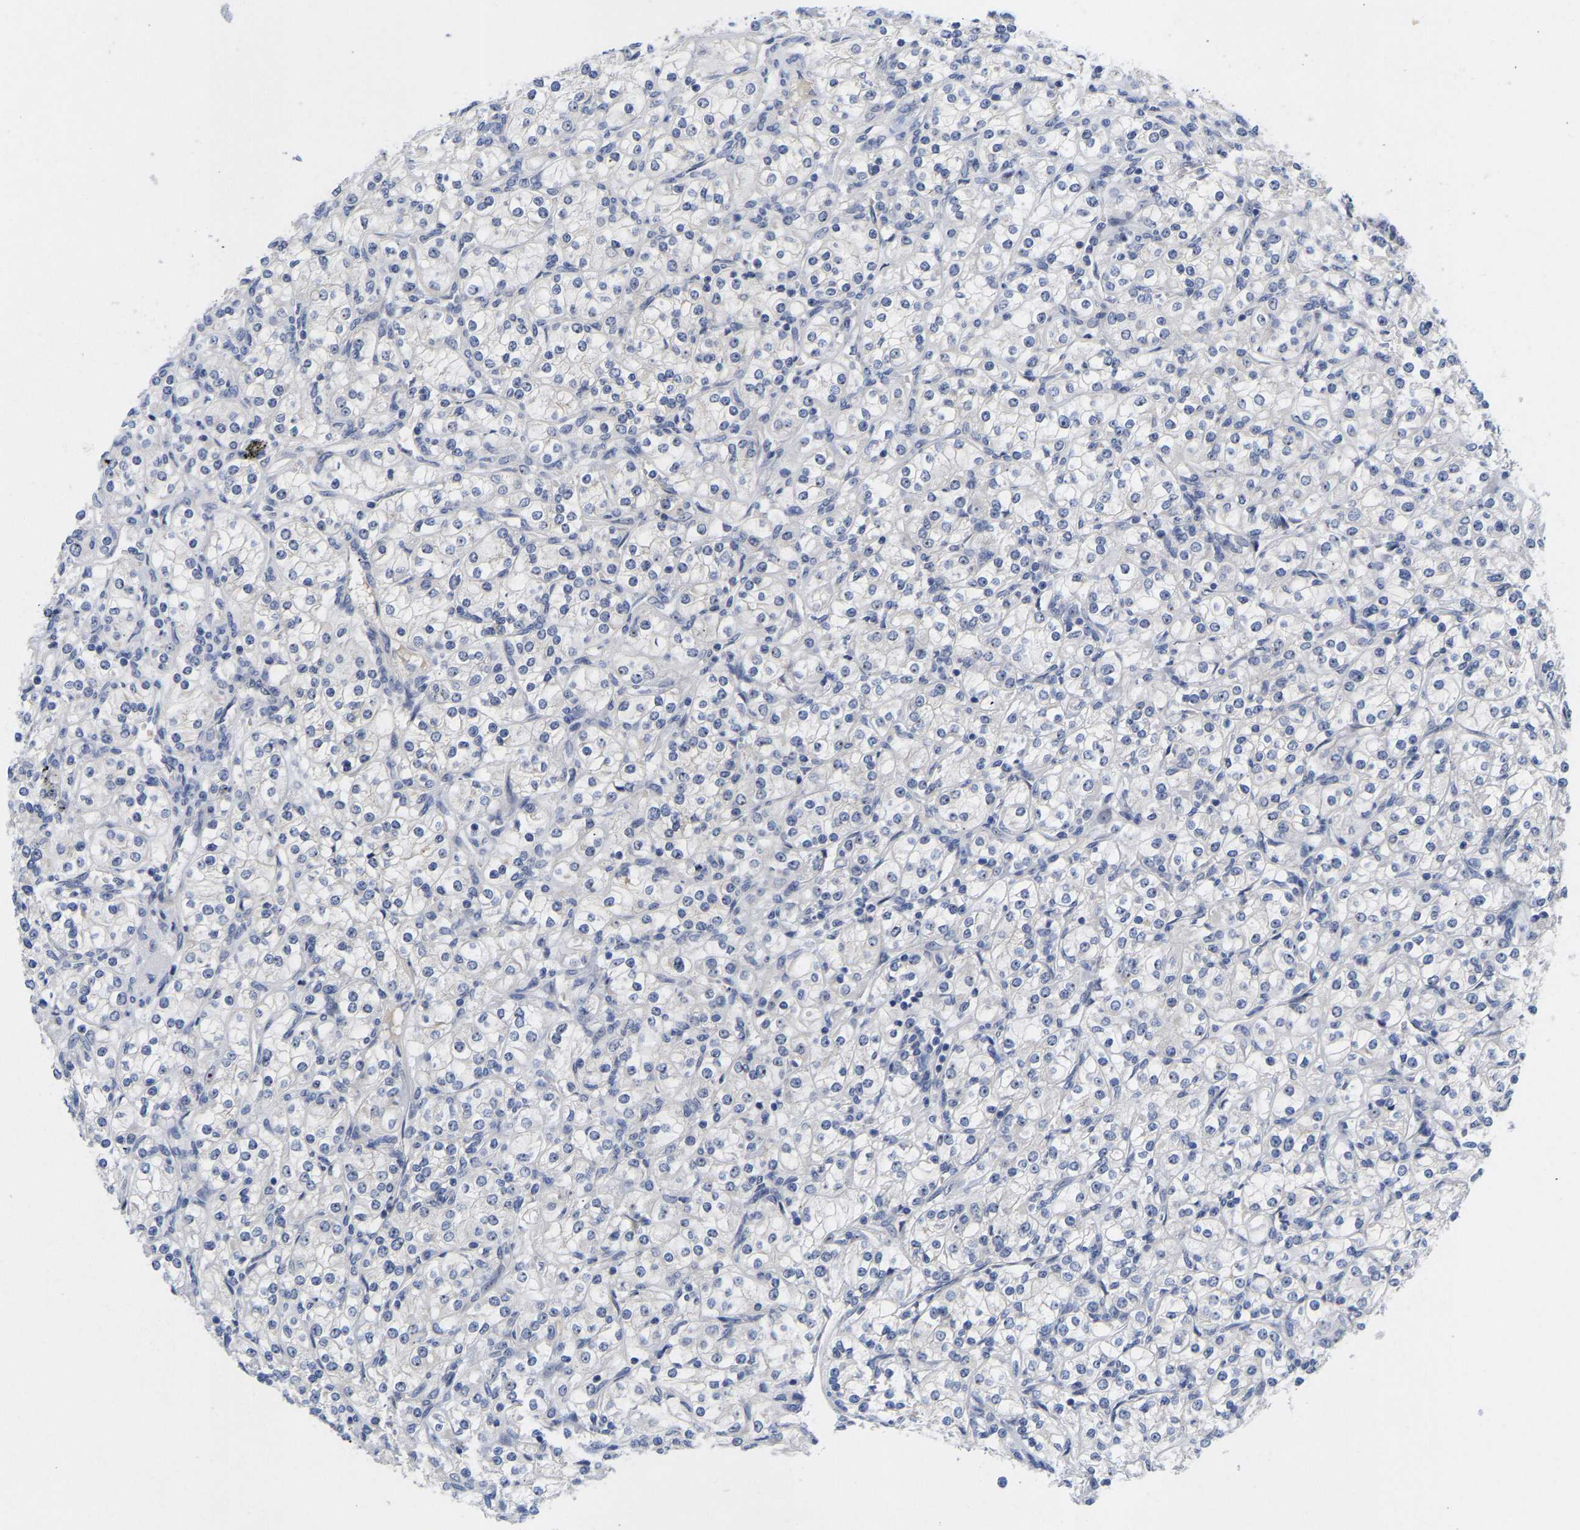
{"staining": {"intensity": "negative", "quantity": "none", "location": "none"}, "tissue": "renal cancer", "cell_type": "Tumor cells", "image_type": "cancer", "snomed": [{"axis": "morphology", "description": "Adenocarcinoma, NOS"}, {"axis": "topography", "description": "Kidney"}], "caption": "An IHC micrograph of renal adenocarcinoma is shown. There is no staining in tumor cells of renal adenocarcinoma.", "gene": "NLE1", "patient": {"sex": "male", "age": 77}}